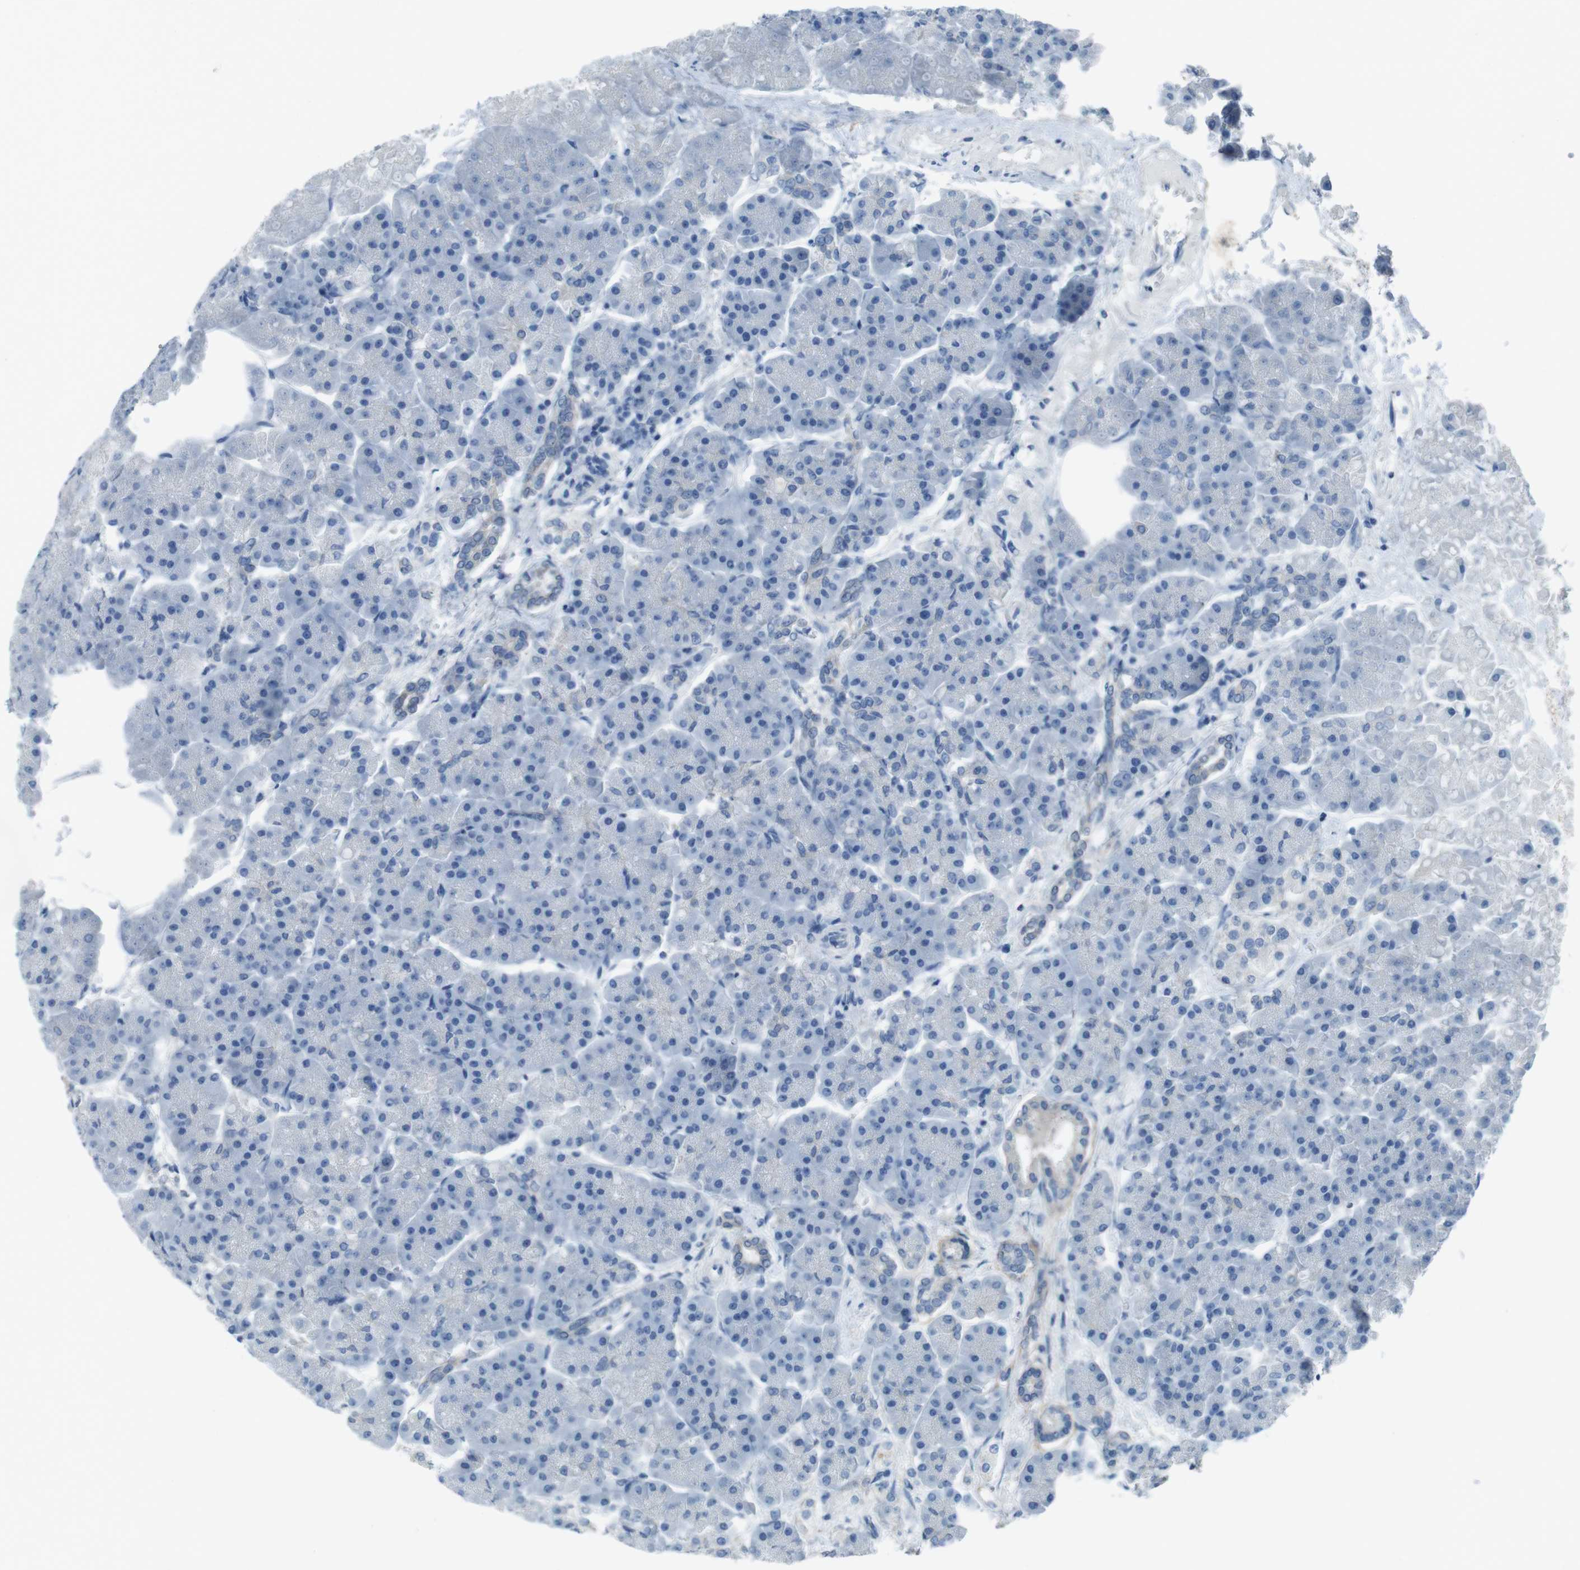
{"staining": {"intensity": "negative", "quantity": "none", "location": "none"}, "tissue": "pancreas", "cell_type": "Exocrine glandular cells", "image_type": "normal", "snomed": [{"axis": "morphology", "description": "Normal tissue, NOS"}, {"axis": "topography", "description": "Pancreas"}], "caption": "This is a histopathology image of immunohistochemistry staining of normal pancreas, which shows no staining in exocrine glandular cells. (Brightfield microscopy of DAB IHC at high magnification).", "gene": "ENTPD7", "patient": {"sex": "female", "age": 70}}